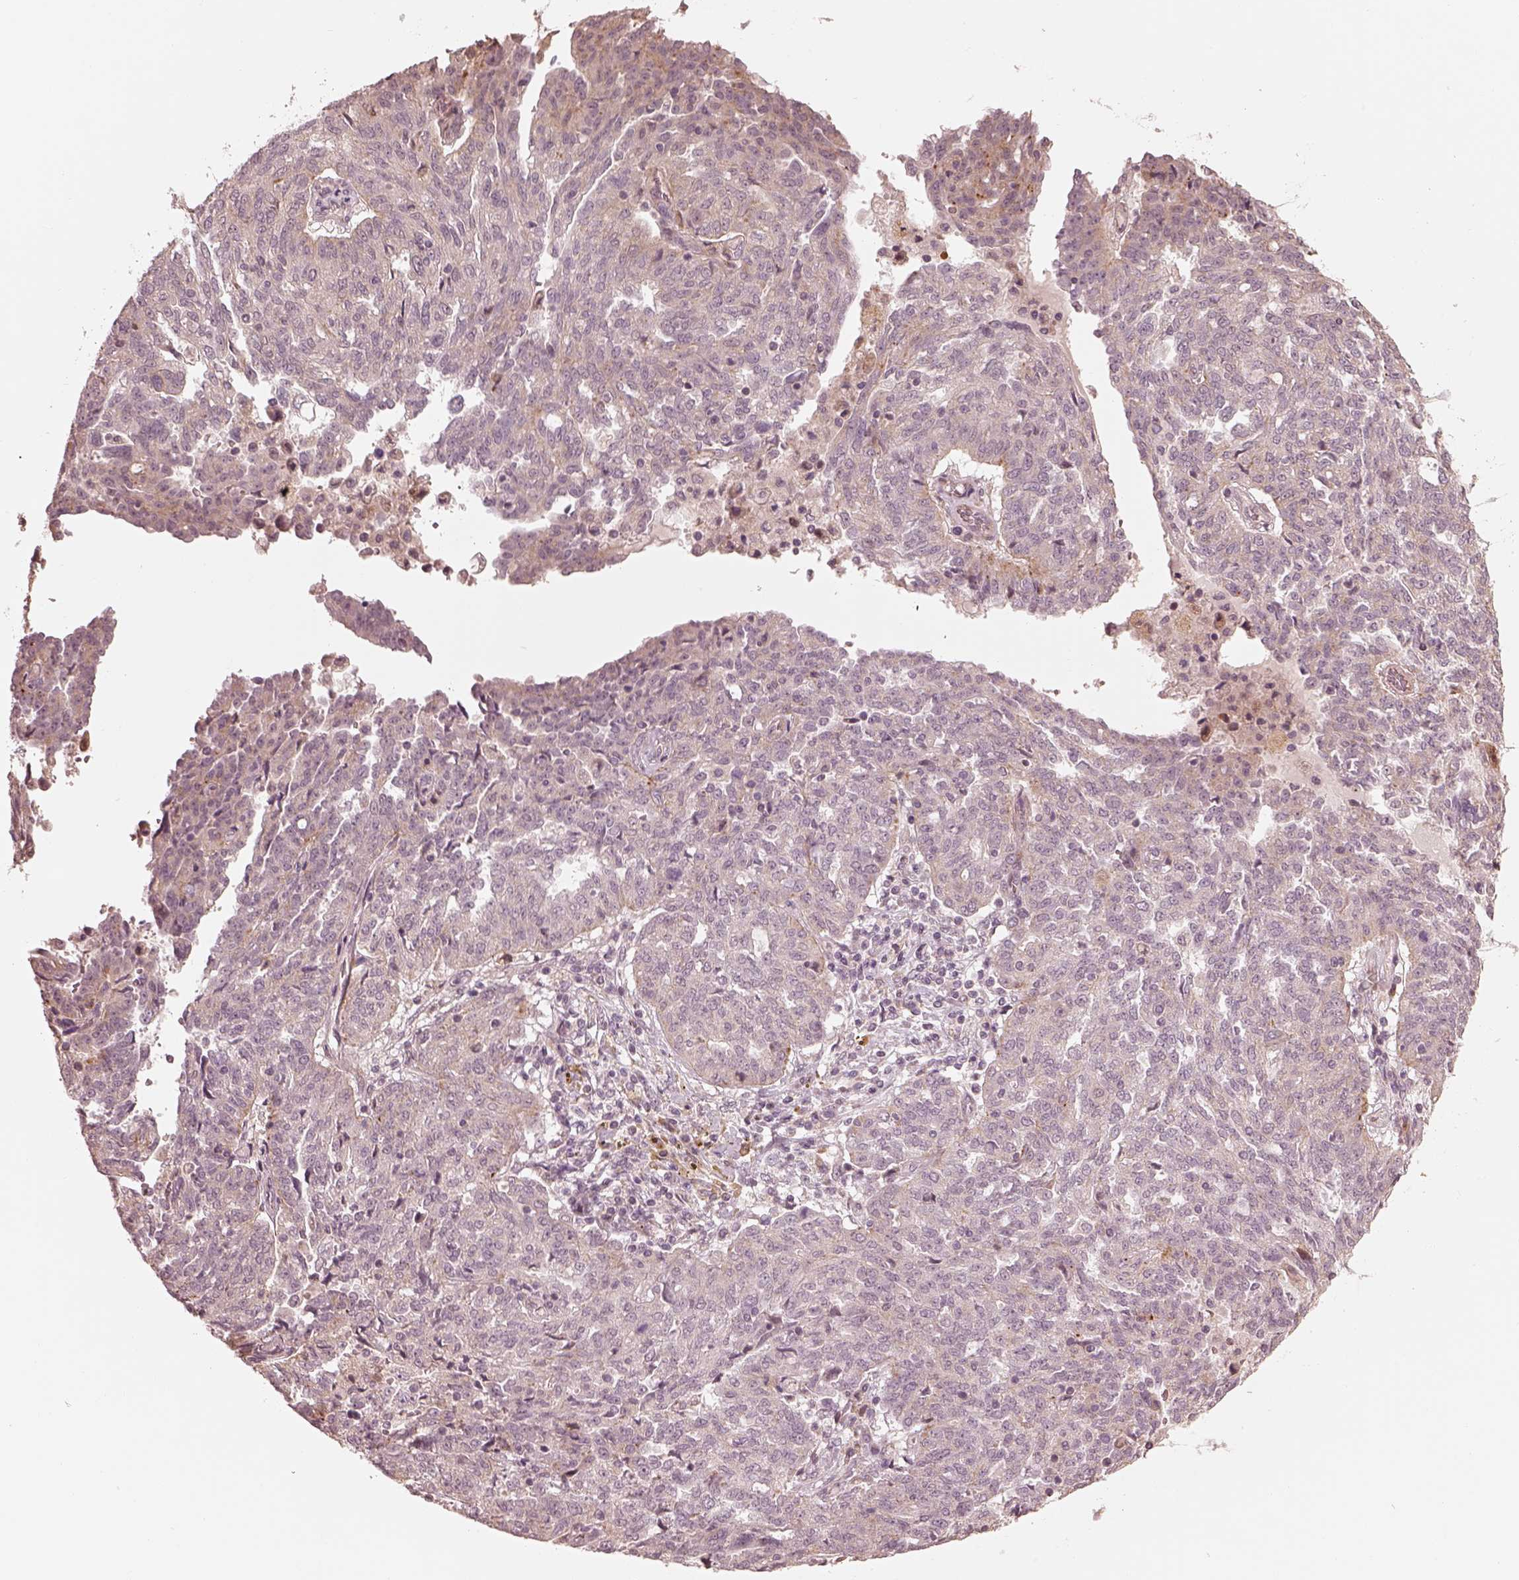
{"staining": {"intensity": "negative", "quantity": "none", "location": "none"}, "tissue": "ovarian cancer", "cell_type": "Tumor cells", "image_type": "cancer", "snomed": [{"axis": "morphology", "description": "Cystadenocarcinoma, serous, NOS"}, {"axis": "topography", "description": "Ovary"}], "caption": "Immunohistochemical staining of ovarian serous cystadenocarcinoma shows no significant positivity in tumor cells.", "gene": "SLC25A46", "patient": {"sex": "female", "age": 67}}